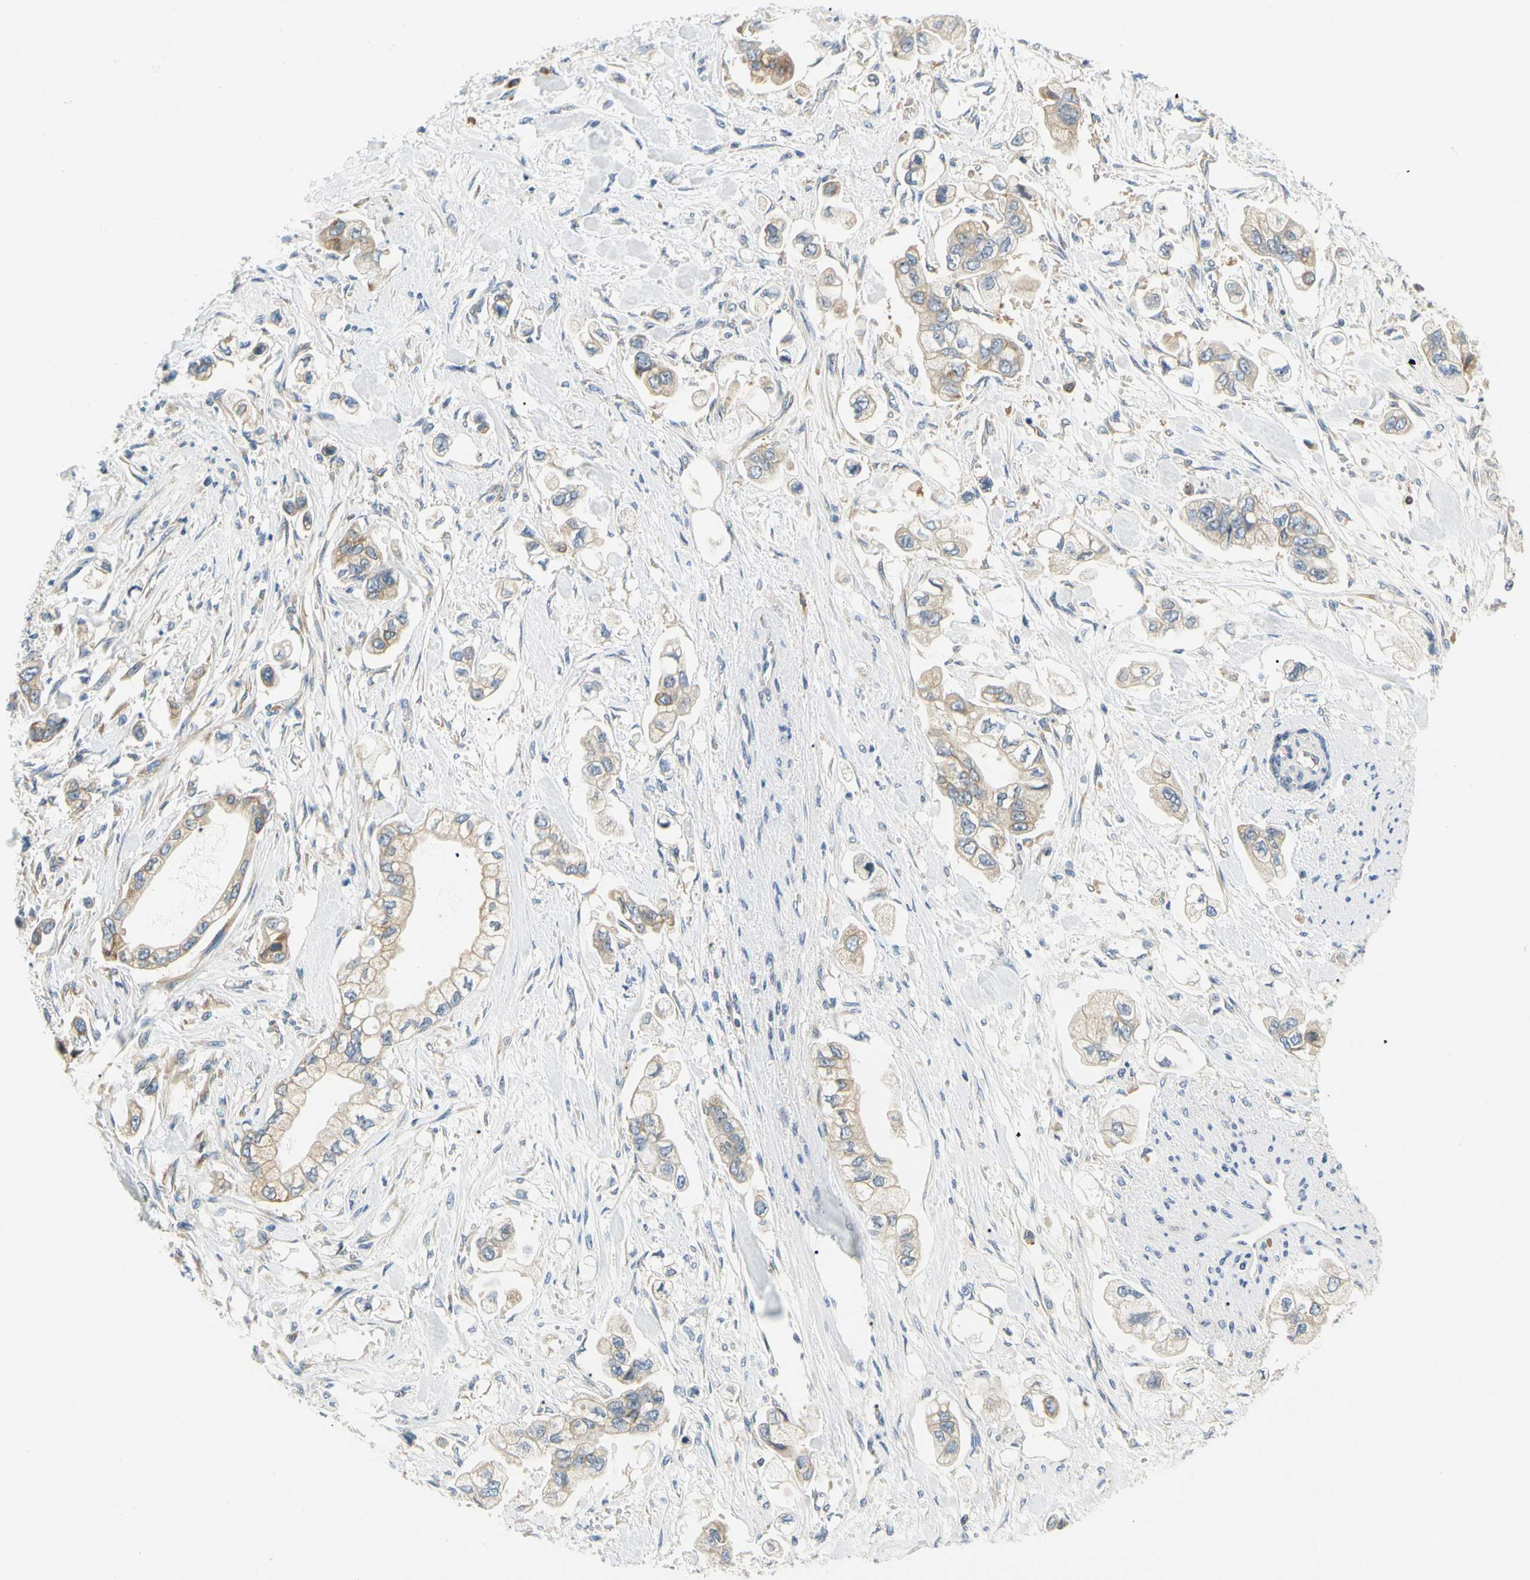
{"staining": {"intensity": "weak", "quantity": ">75%", "location": "cytoplasmic/membranous"}, "tissue": "stomach cancer", "cell_type": "Tumor cells", "image_type": "cancer", "snomed": [{"axis": "morphology", "description": "Adenocarcinoma, NOS"}, {"axis": "topography", "description": "Stomach"}], "caption": "Brown immunohistochemical staining in stomach cancer reveals weak cytoplasmic/membranous staining in about >75% of tumor cells. (brown staining indicates protein expression, while blue staining denotes nuclei).", "gene": "LRRC47", "patient": {"sex": "male", "age": 62}}